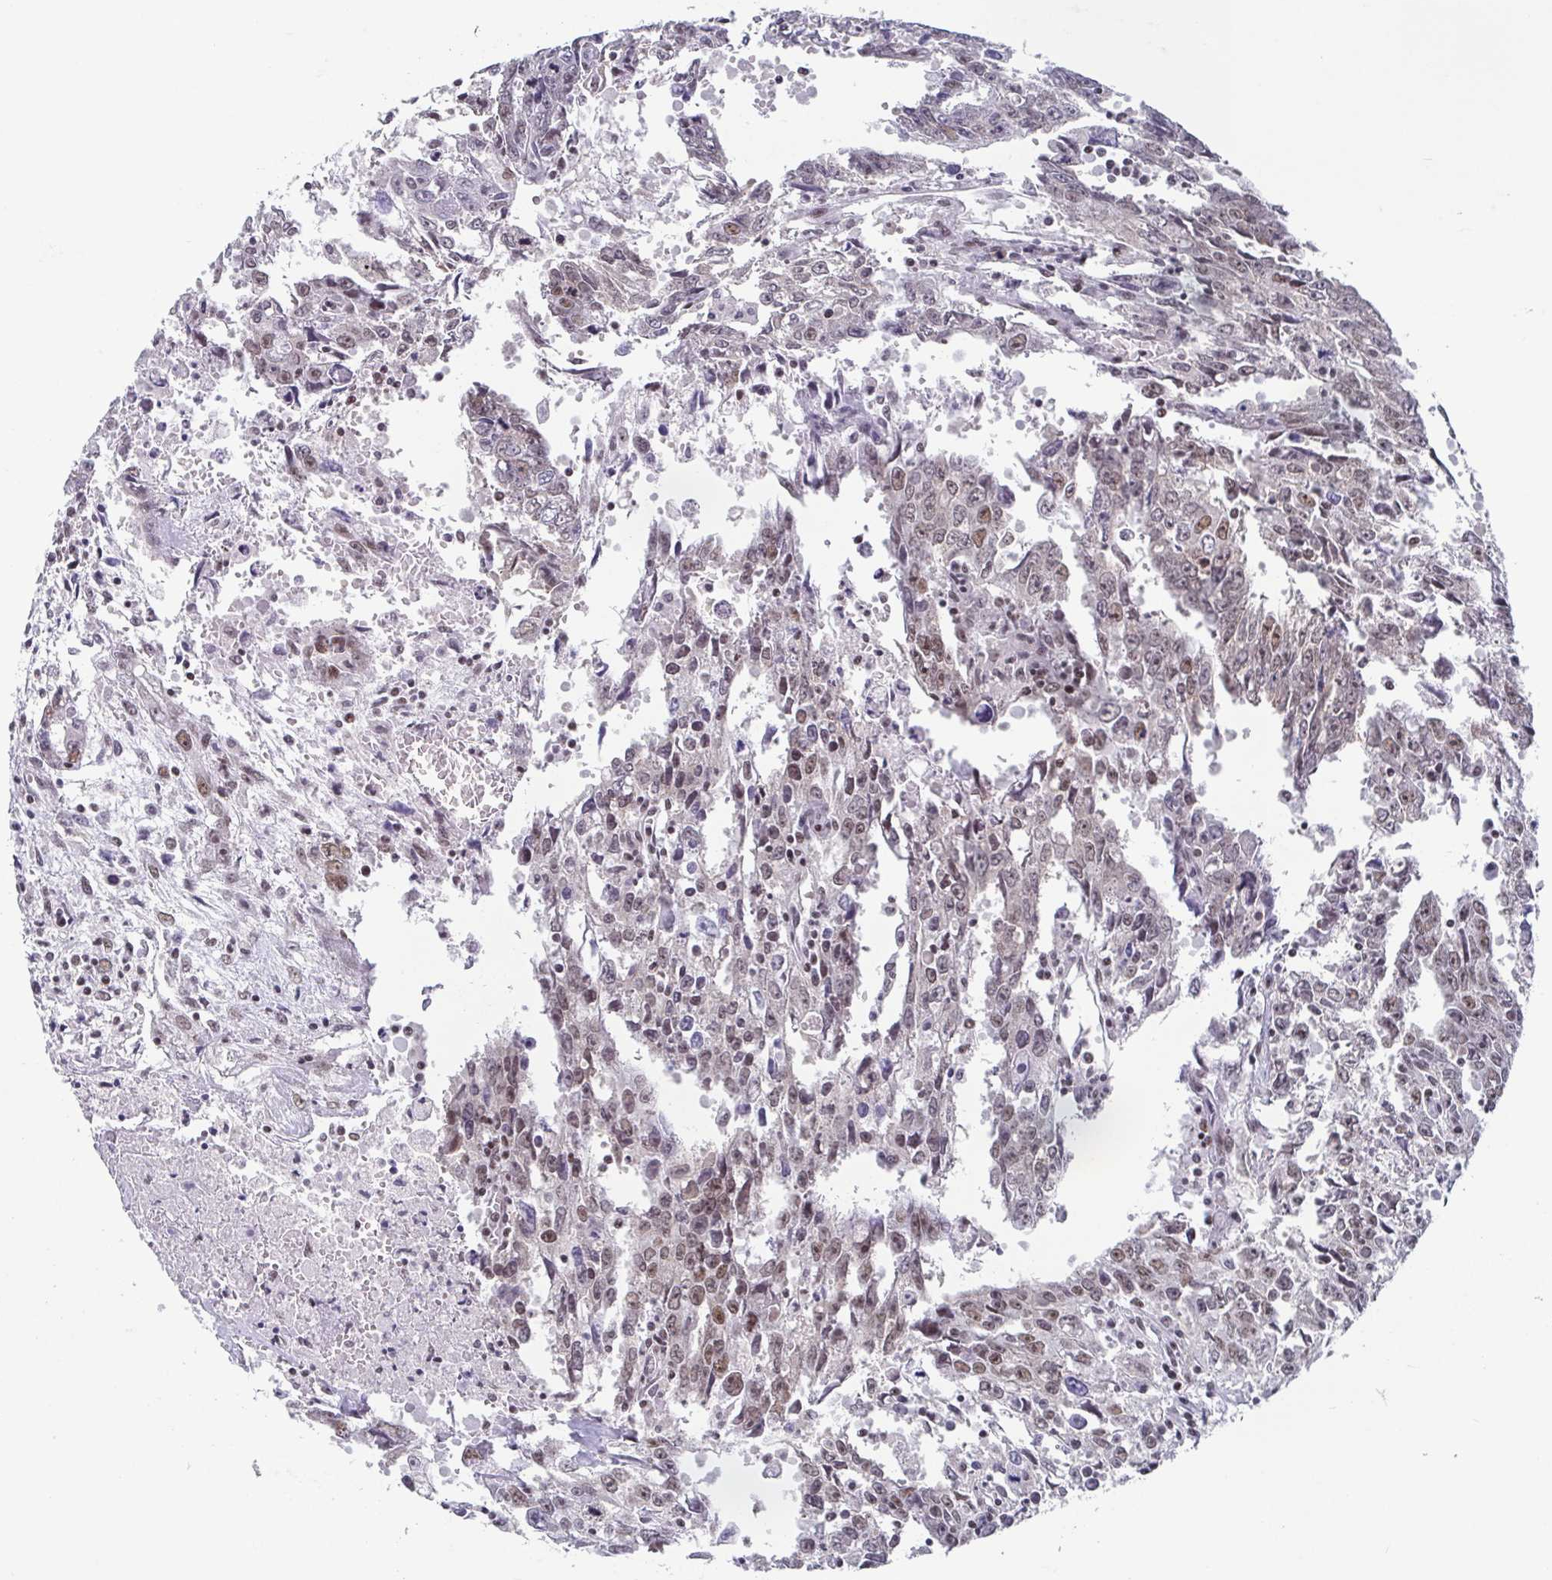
{"staining": {"intensity": "moderate", "quantity": "25%-75%", "location": "nuclear"}, "tissue": "testis cancer", "cell_type": "Tumor cells", "image_type": "cancer", "snomed": [{"axis": "morphology", "description": "Carcinoma, Embryonal, NOS"}, {"axis": "topography", "description": "Testis"}], "caption": "Moderate nuclear staining for a protein is identified in about 25%-75% of tumor cells of testis cancer using immunohistochemistry (IHC).", "gene": "CTCF", "patient": {"sex": "male", "age": 22}}